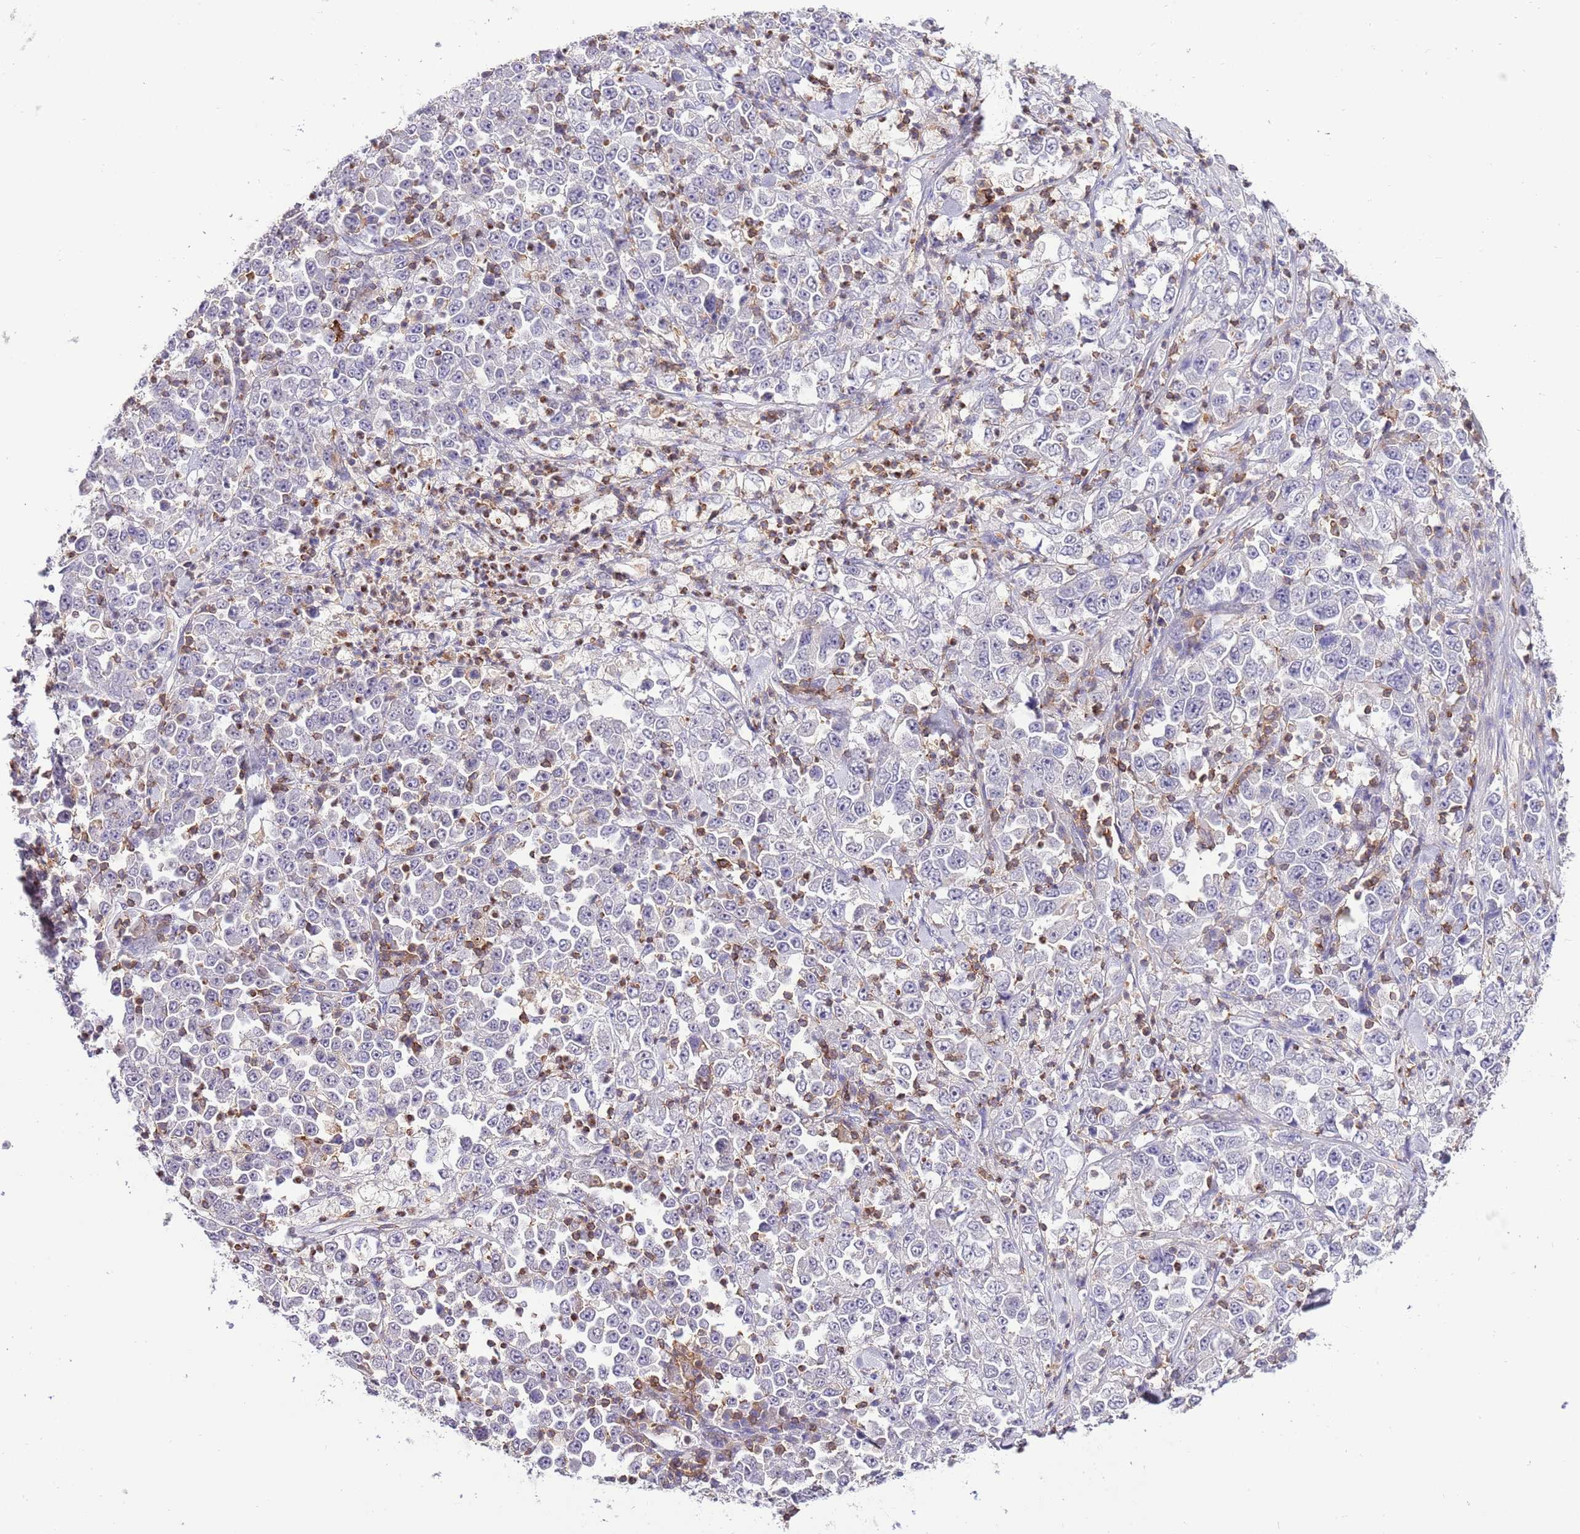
{"staining": {"intensity": "negative", "quantity": "none", "location": "none"}, "tissue": "stomach cancer", "cell_type": "Tumor cells", "image_type": "cancer", "snomed": [{"axis": "morphology", "description": "Normal tissue, NOS"}, {"axis": "morphology", "description": "Adenocarcinoma, NOS"}, {"axis": "topography", "description": "Stomach, upper"}, {"axis": "topography", "description": "Stomach"}], "caption": "High magnification brightfield microscopy of stomach cancer stained with DAB (brown) and counterstained with hematoxylin (blue): tumor cells show no significant staining.", "gene": "EFHD1", "patient": {"sex": "male", "age": 59}}